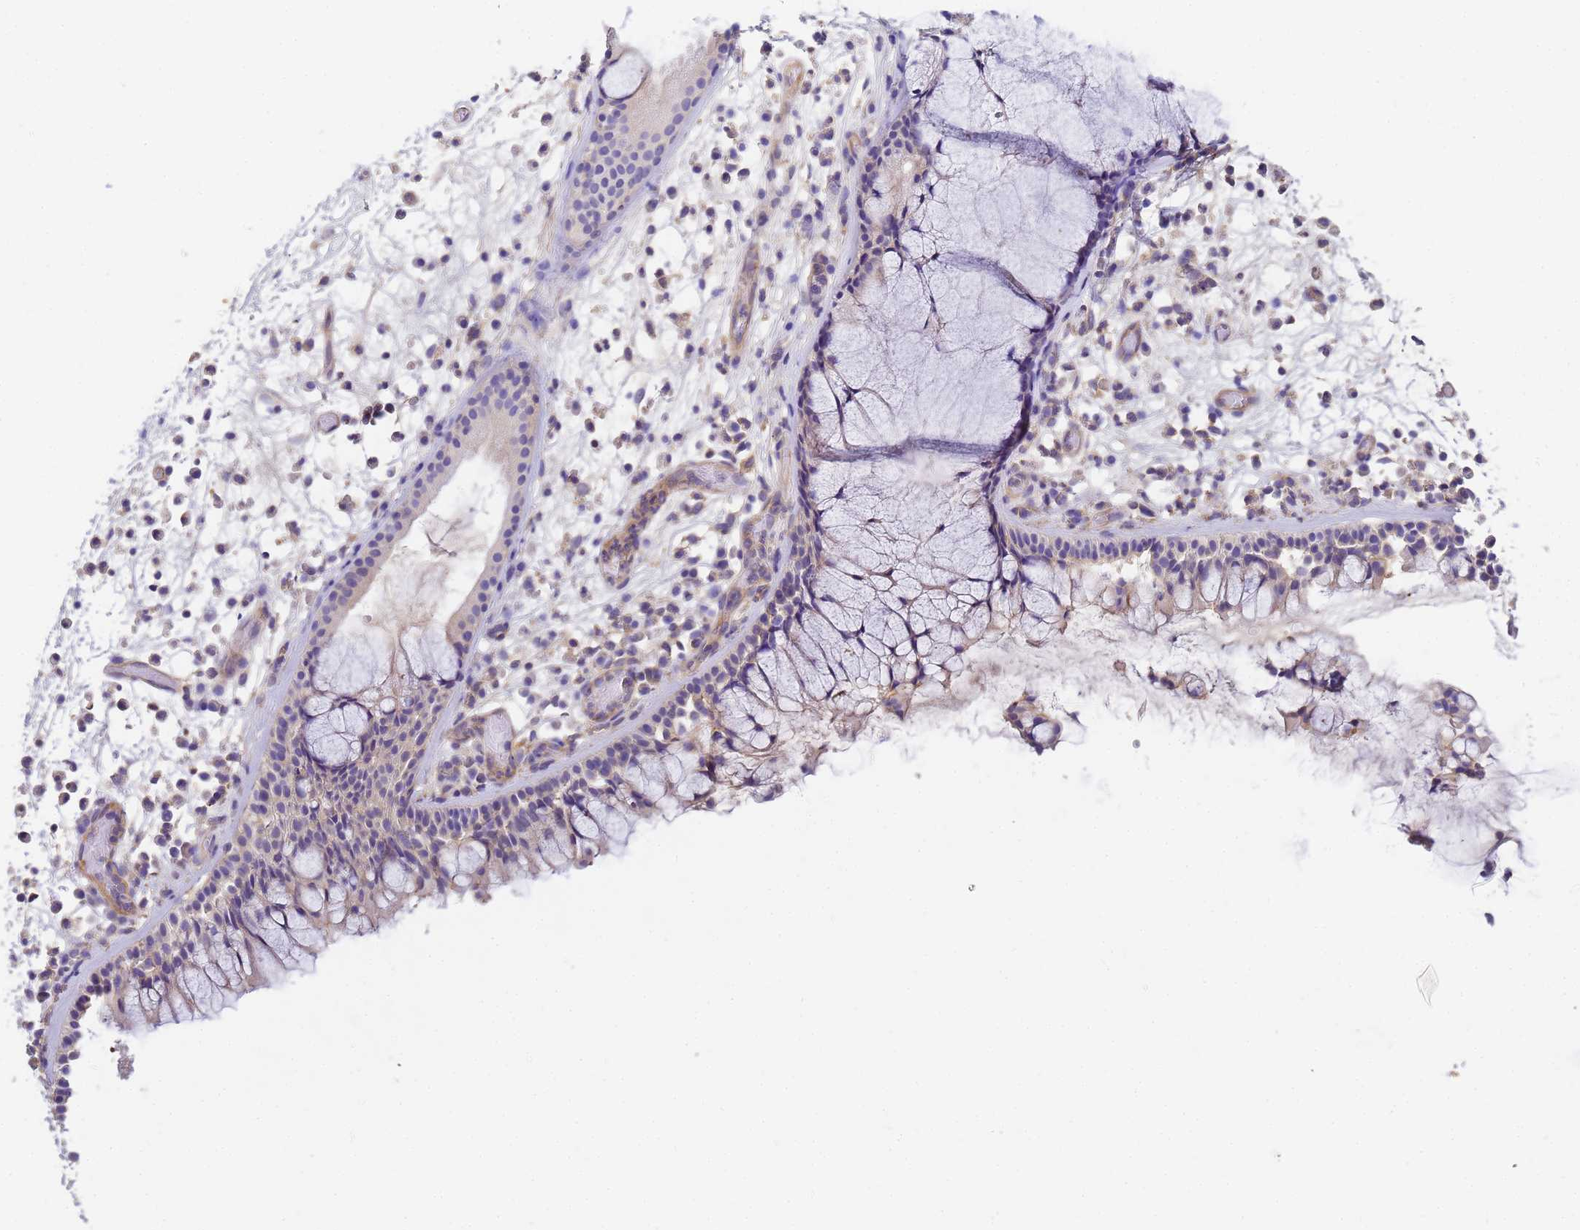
{"staining": {"intensity": "negative", "quantity": "none", "location": "none"}, "tissue": "nasopharynx", "cell_type": "Respiratory epithelial cells", "image_type": "normal", "snomed": [{"axis": "morphology", "description": "Normal tissue, NOS"}, {"axis": "morphology", "description": "Inflammation, NOS"}, {"axis": "morphology", "description": "Malignant melanoma, Metastatic site"}, {"axis": "topography", "description": "Nasopharynx"}], "caption": "Respiratory epithelial cells are negative for brown protein staining in normal nasopharynx. (DAB (3,3'-diaminobenzidine) immunohistochemistry, high magnification).", "gene": "MYL10", "patient": {"sex": "male", "age": 70}}